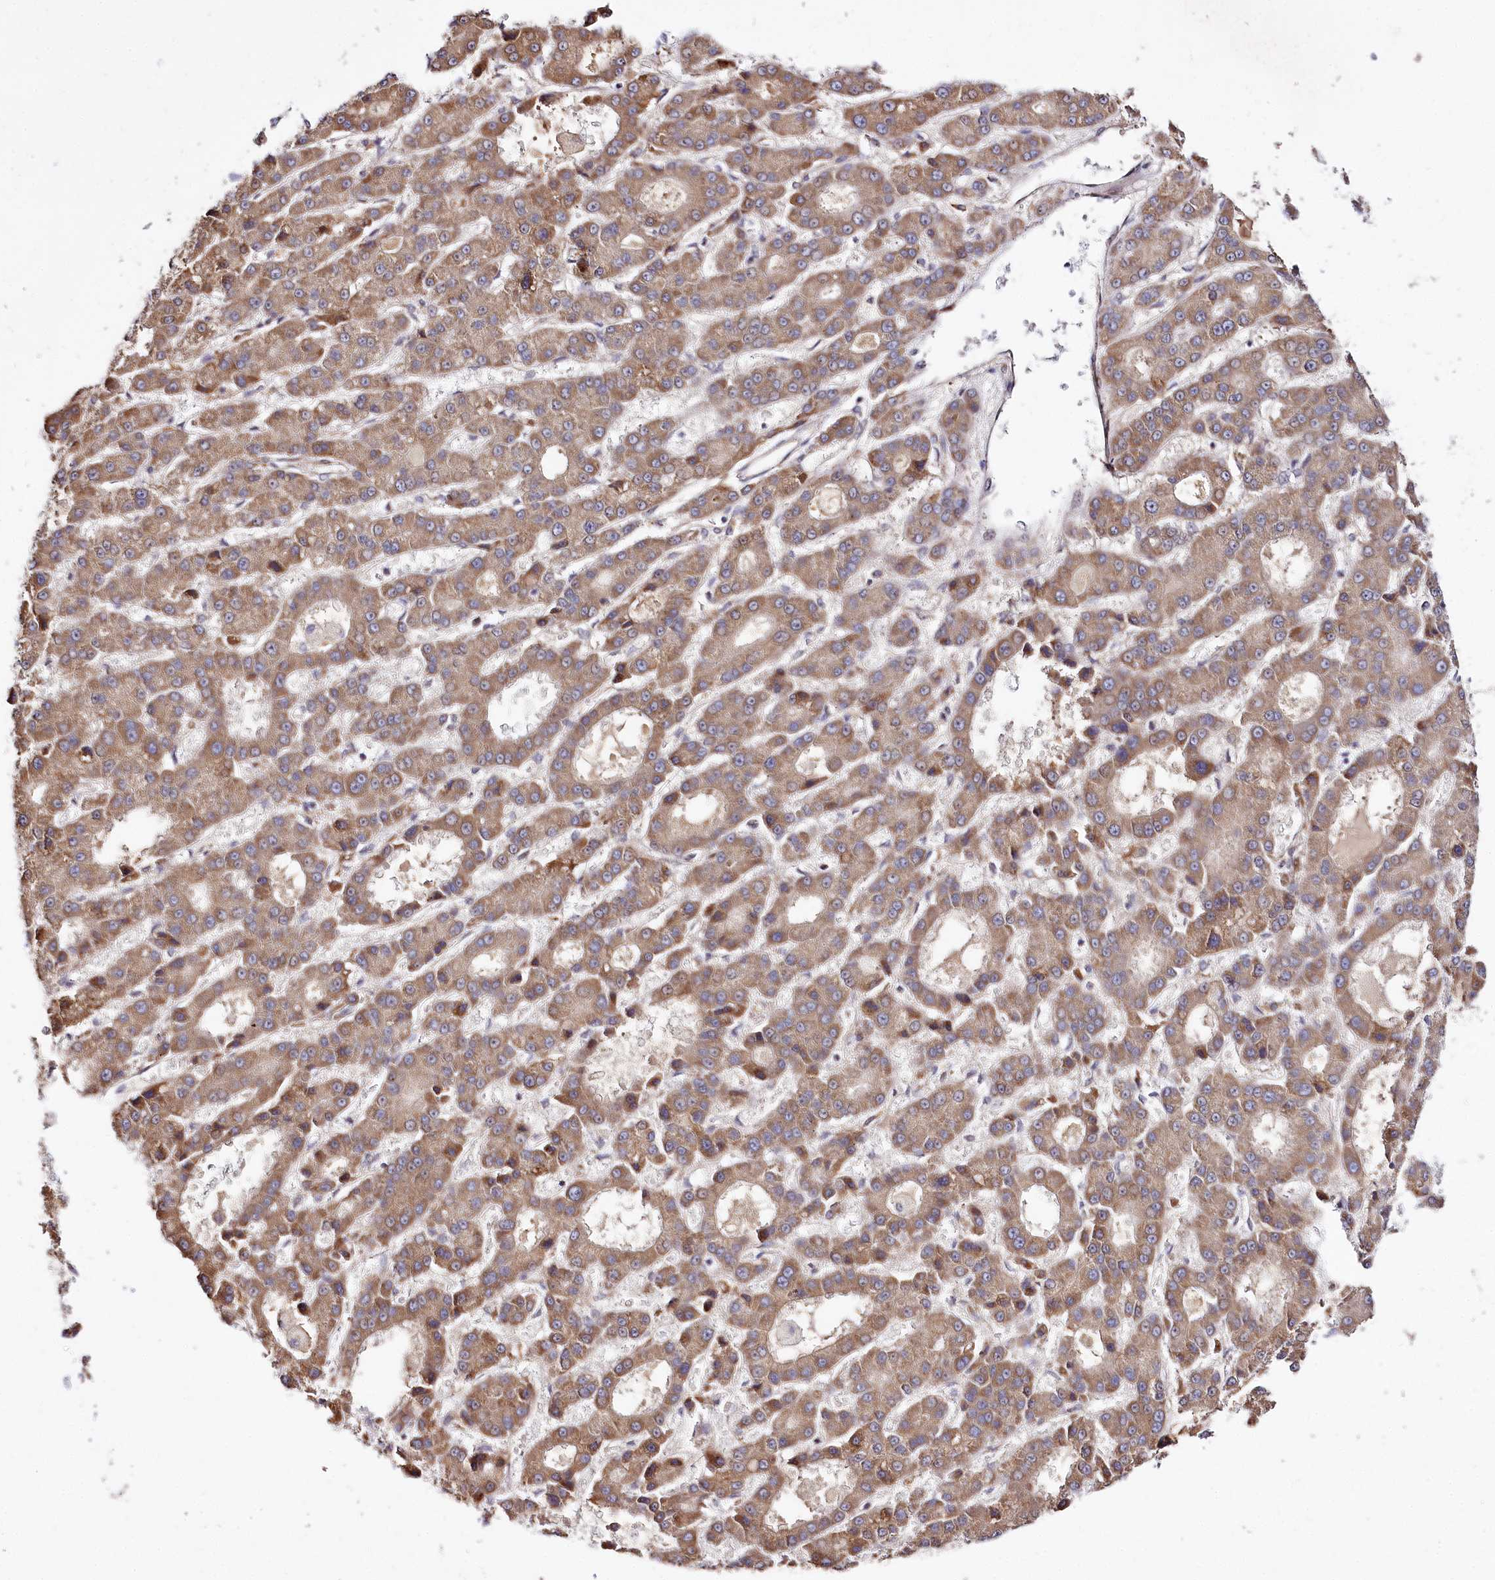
{"staining": {"intensity": "moderate", "quantity": ">75%", "location": "cytoplasmic/membranous"}, "tissue": "liver cancer", "cell_type": "Tumor cells", "image_type": "cancer", "snomed": [{"axis": "morphology", "description": "Carcinoma, Hepatocellular, NOS"}, {"axis": "topography", "description": "Liver"}], "caption": "About >75% of tumor cells in human hepatocellular carcinoma (liver) reveal moderate cytoplasmic/membranous protein positivity as visualized by brown immunohistochemical staining.", "gene": "DMP1", "patient": {"sex": "male", "age": 70}}